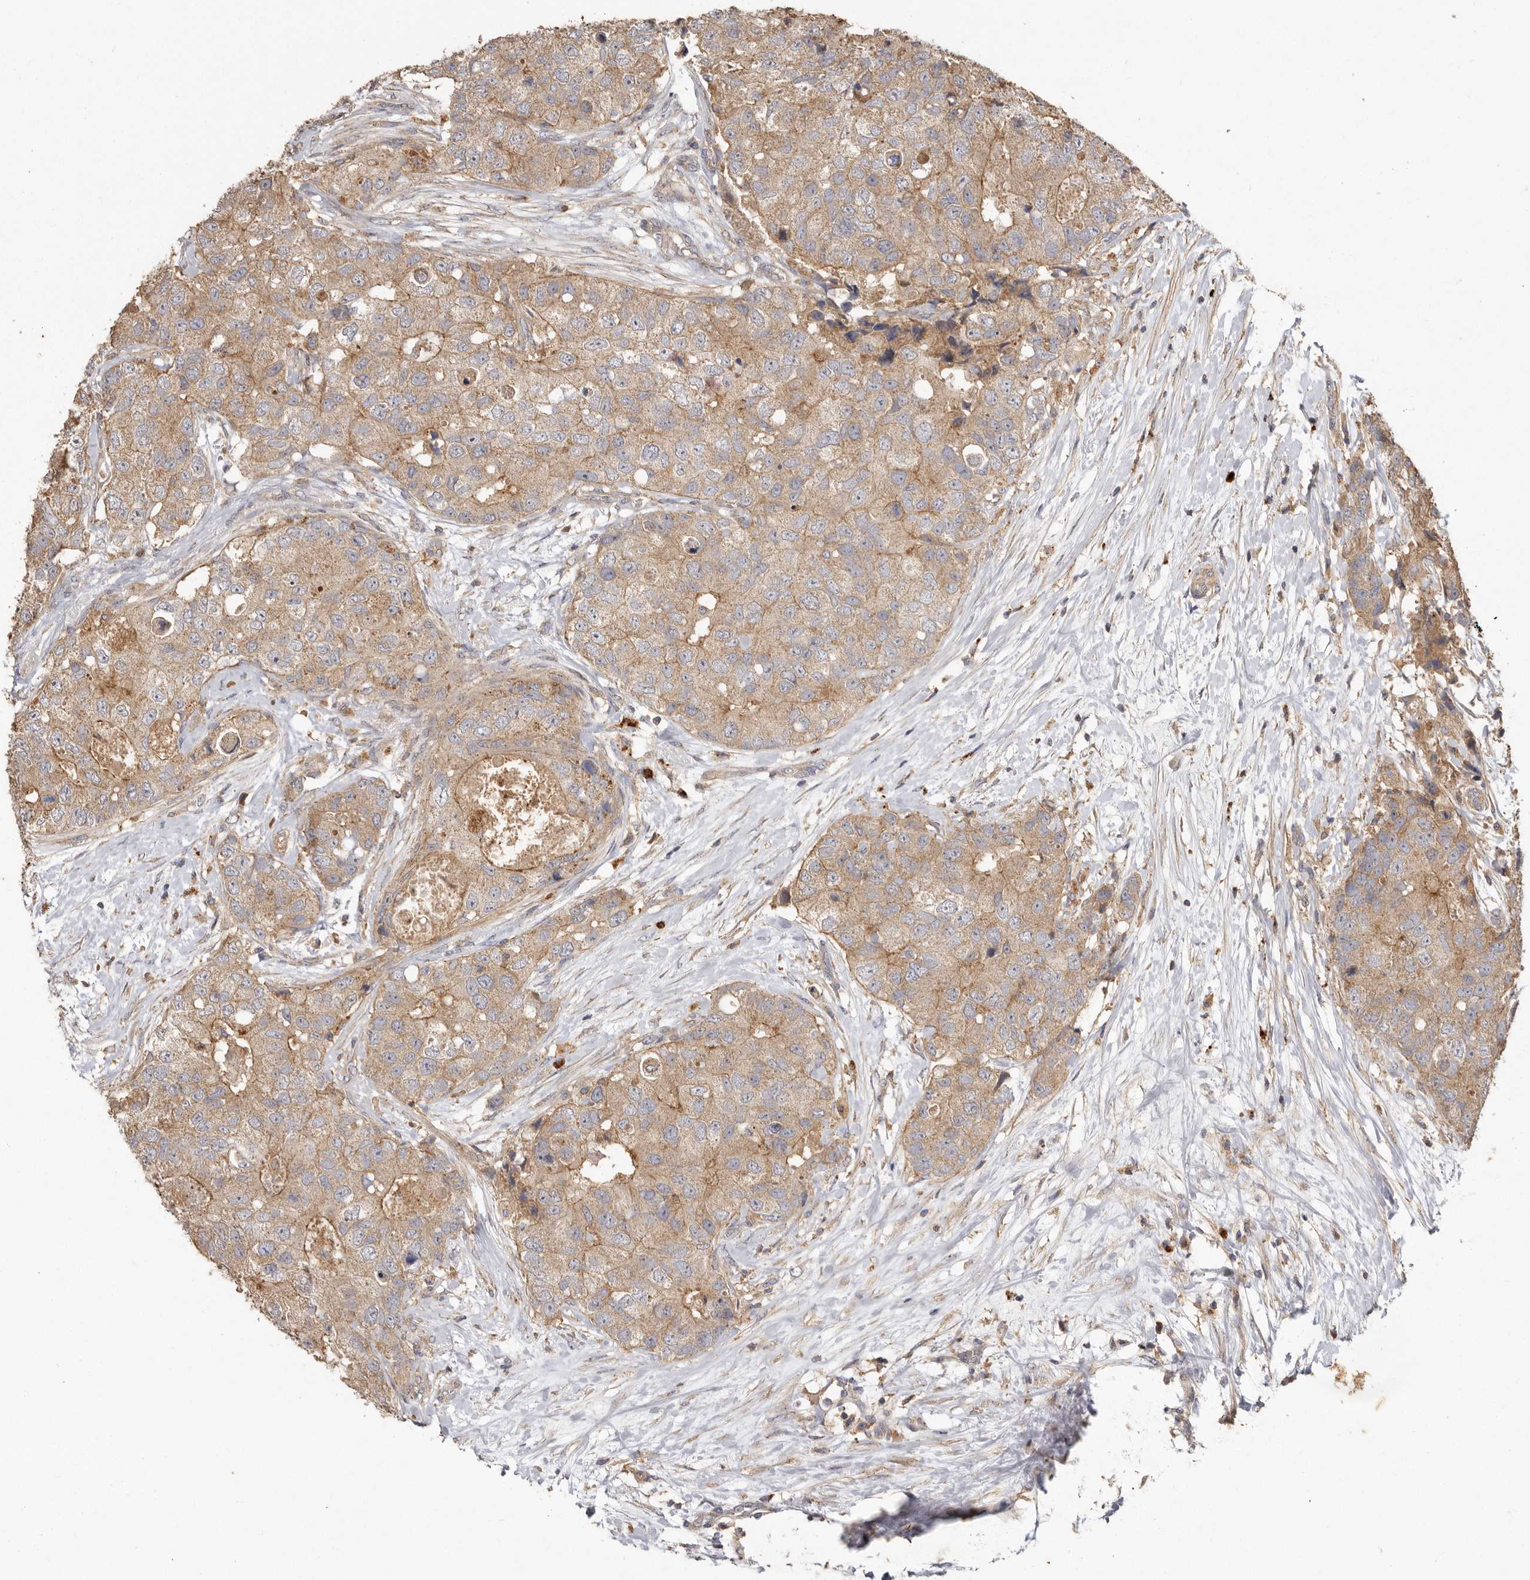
{"staining": {"intensity": "weak", "quantity": ">75%", "location": "cytoplasmic/membranous"}, "tissue": "breast cancer", "cell_type": "Tumor cells", "image_type": "cancer", "snomed": [{"axis": "morphology", "description": "Duct carcinoma"}, {"axis": "topography", "description": "Breast"}], "caption": "Immunohistochemical staining of human breast infiltrating ductal carcinoma reveals low levels of weak cytoplasmic/membranous positivity in approximately >75% of tumor cells. (DAB (3,3'-diaminobenzidine) IHC with brightfield microscopy, high magnification).", "gene": "RWDD1", "patient": {"sex": "female", "age": 62}}